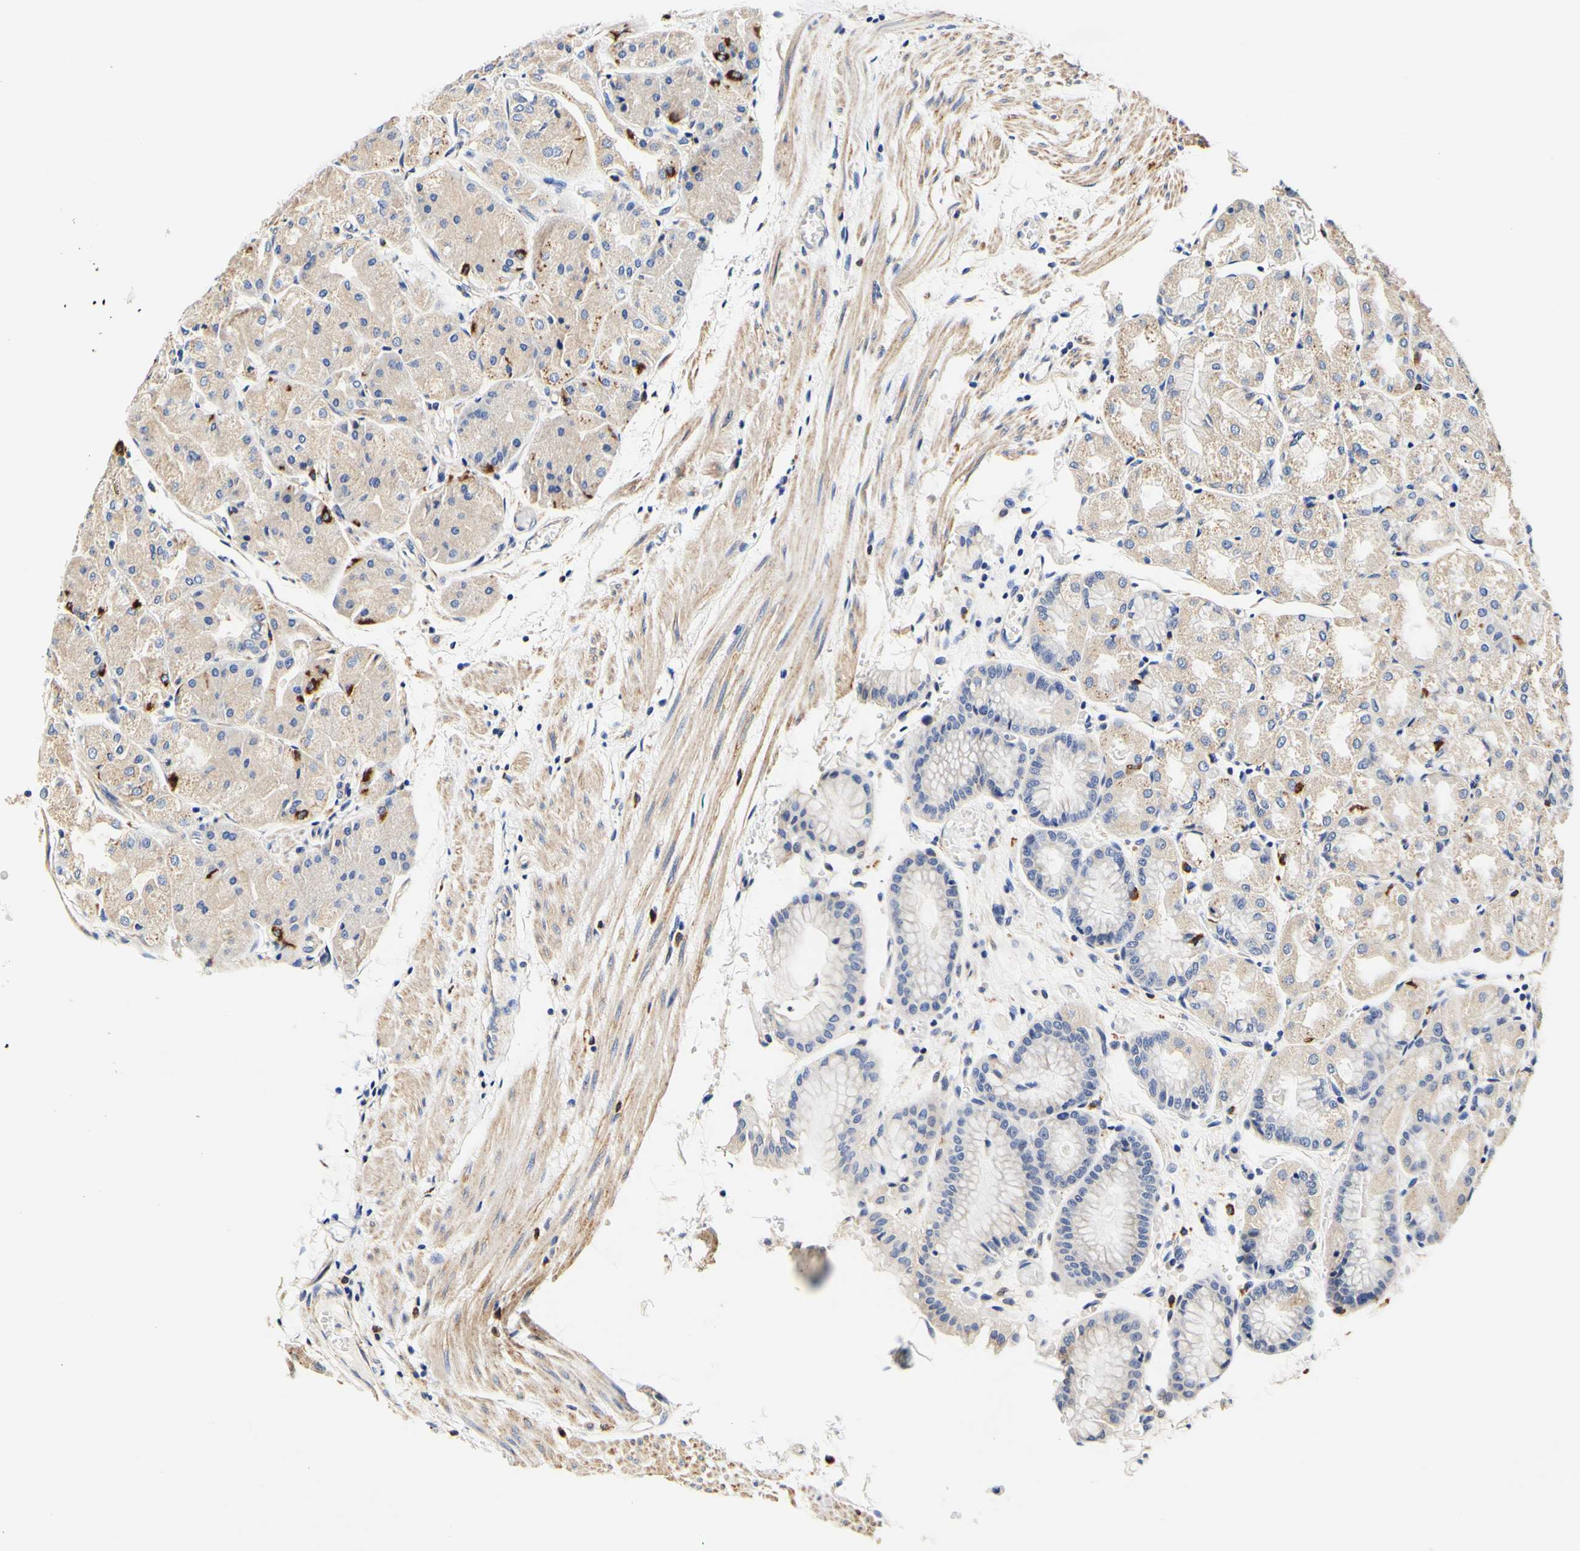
{"staining": {"intensity": "weak", "quantity": "25%-75%", "location": "cytoplasmic/membranous"}, "tissue": "stomach", "cell_type": "Glandular cells", "image_type": "normal", "snomed": [{"axis": "morphology", "description": "Normal tissue, NOS"}, {"axis": "topography", "description": "Stomach, upper"}], "caption": "This histopathology image demonstrates IHC staining of benign human stomach, with low weak cytoplasmic/membranous expression in about 25%-75% of glandular cells.", "gene": "CAMK4", "patient": {"sex": "male", "age": 72}}